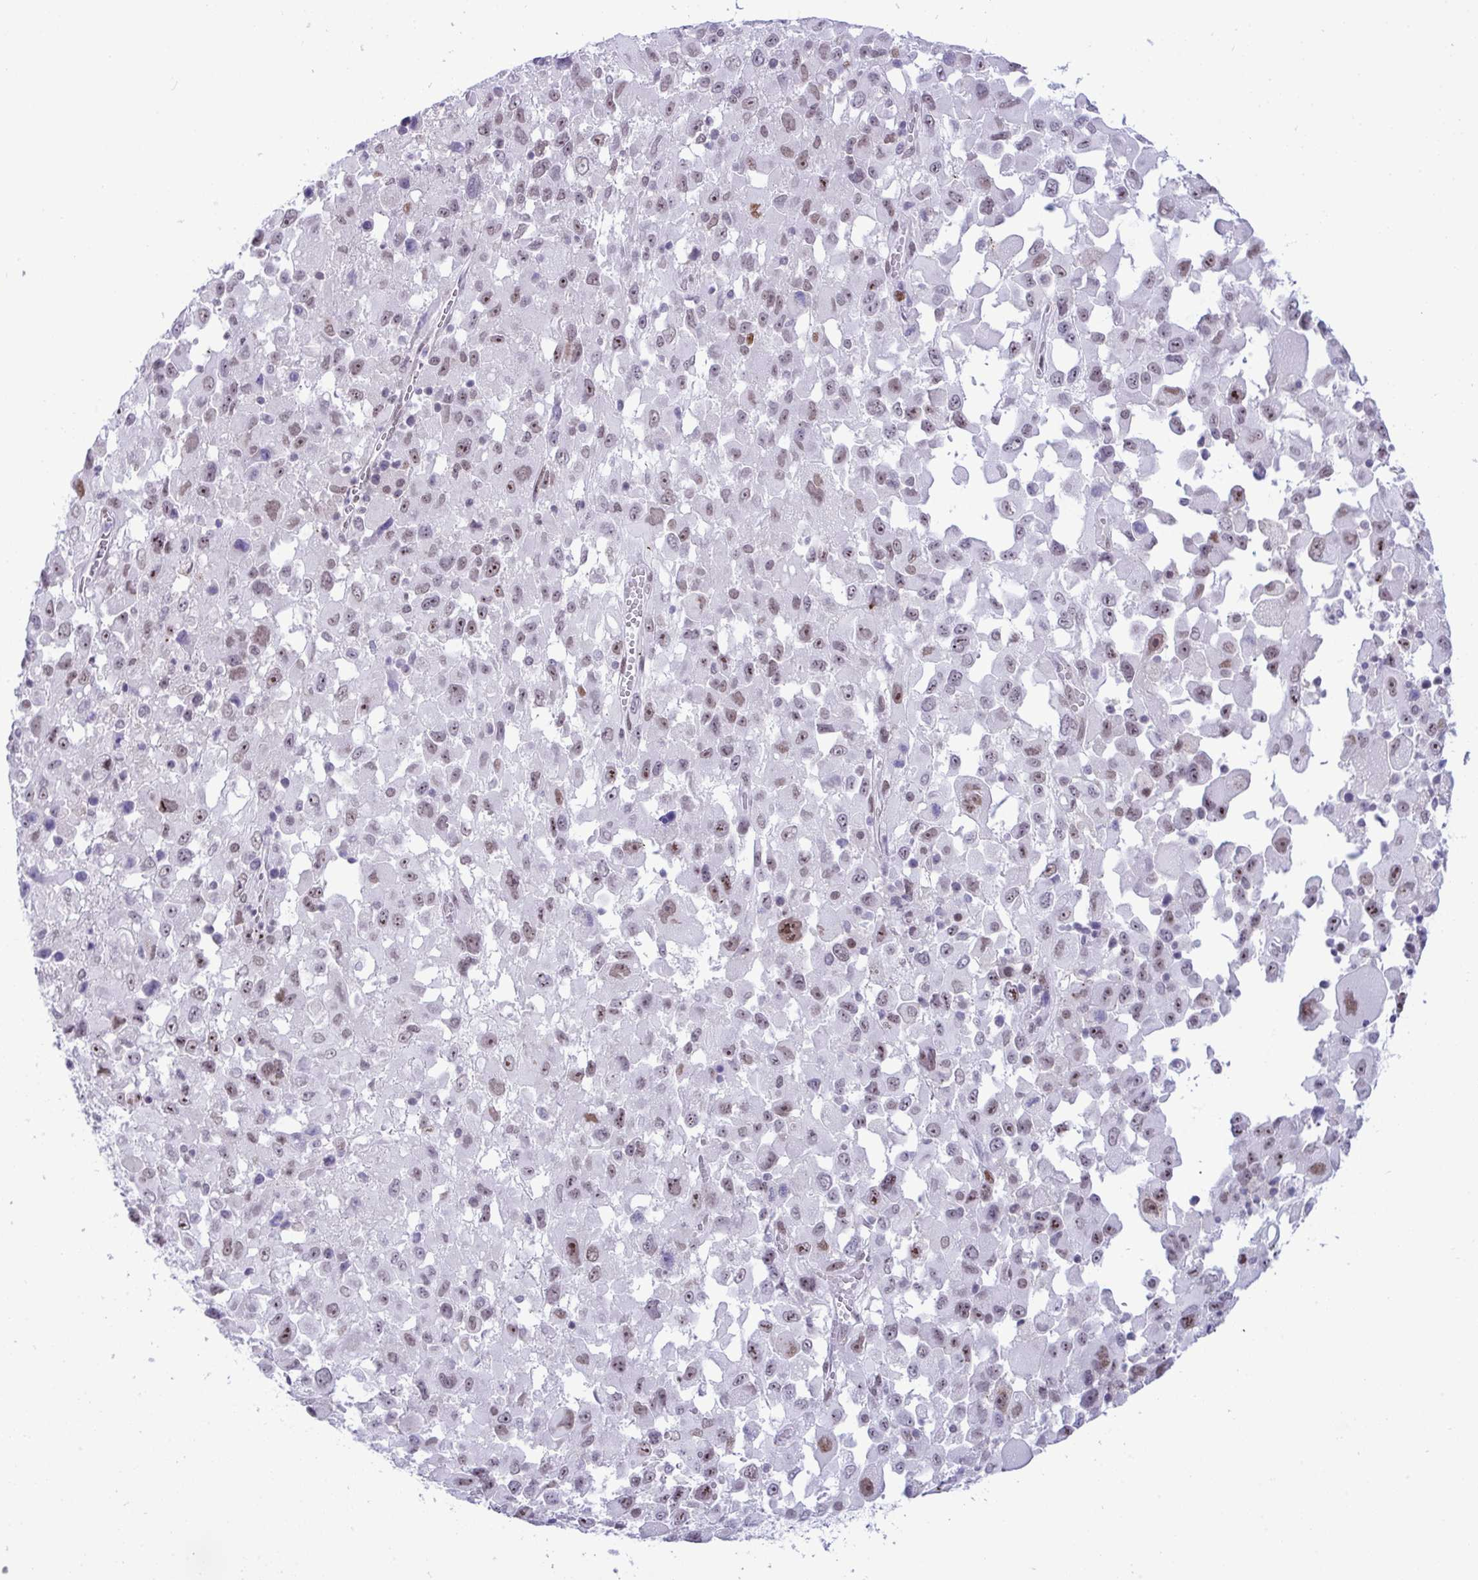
{"staining": {"intensity": "weak", "quantity": ">75%", "location": "nuclear"}, "tissue": "melanoma", "cell_type": "Tumor cells", "image_type": "cancer", "snomed": [{"axis": "morphology", "description": "Malignant melanoma, Metastatic site"}, {"axis": "topography", "description": "Soft tissue"}], "caption": "Weak nuclear protein staining is present in approximately >75% of tumor cells in malignant melanoma (metastatic site). (brown staining indicates protein expression, while blue staining denotes nuclei).", "gene": "ZFHX3", "patient": {"sex": "male", "age": 50}}